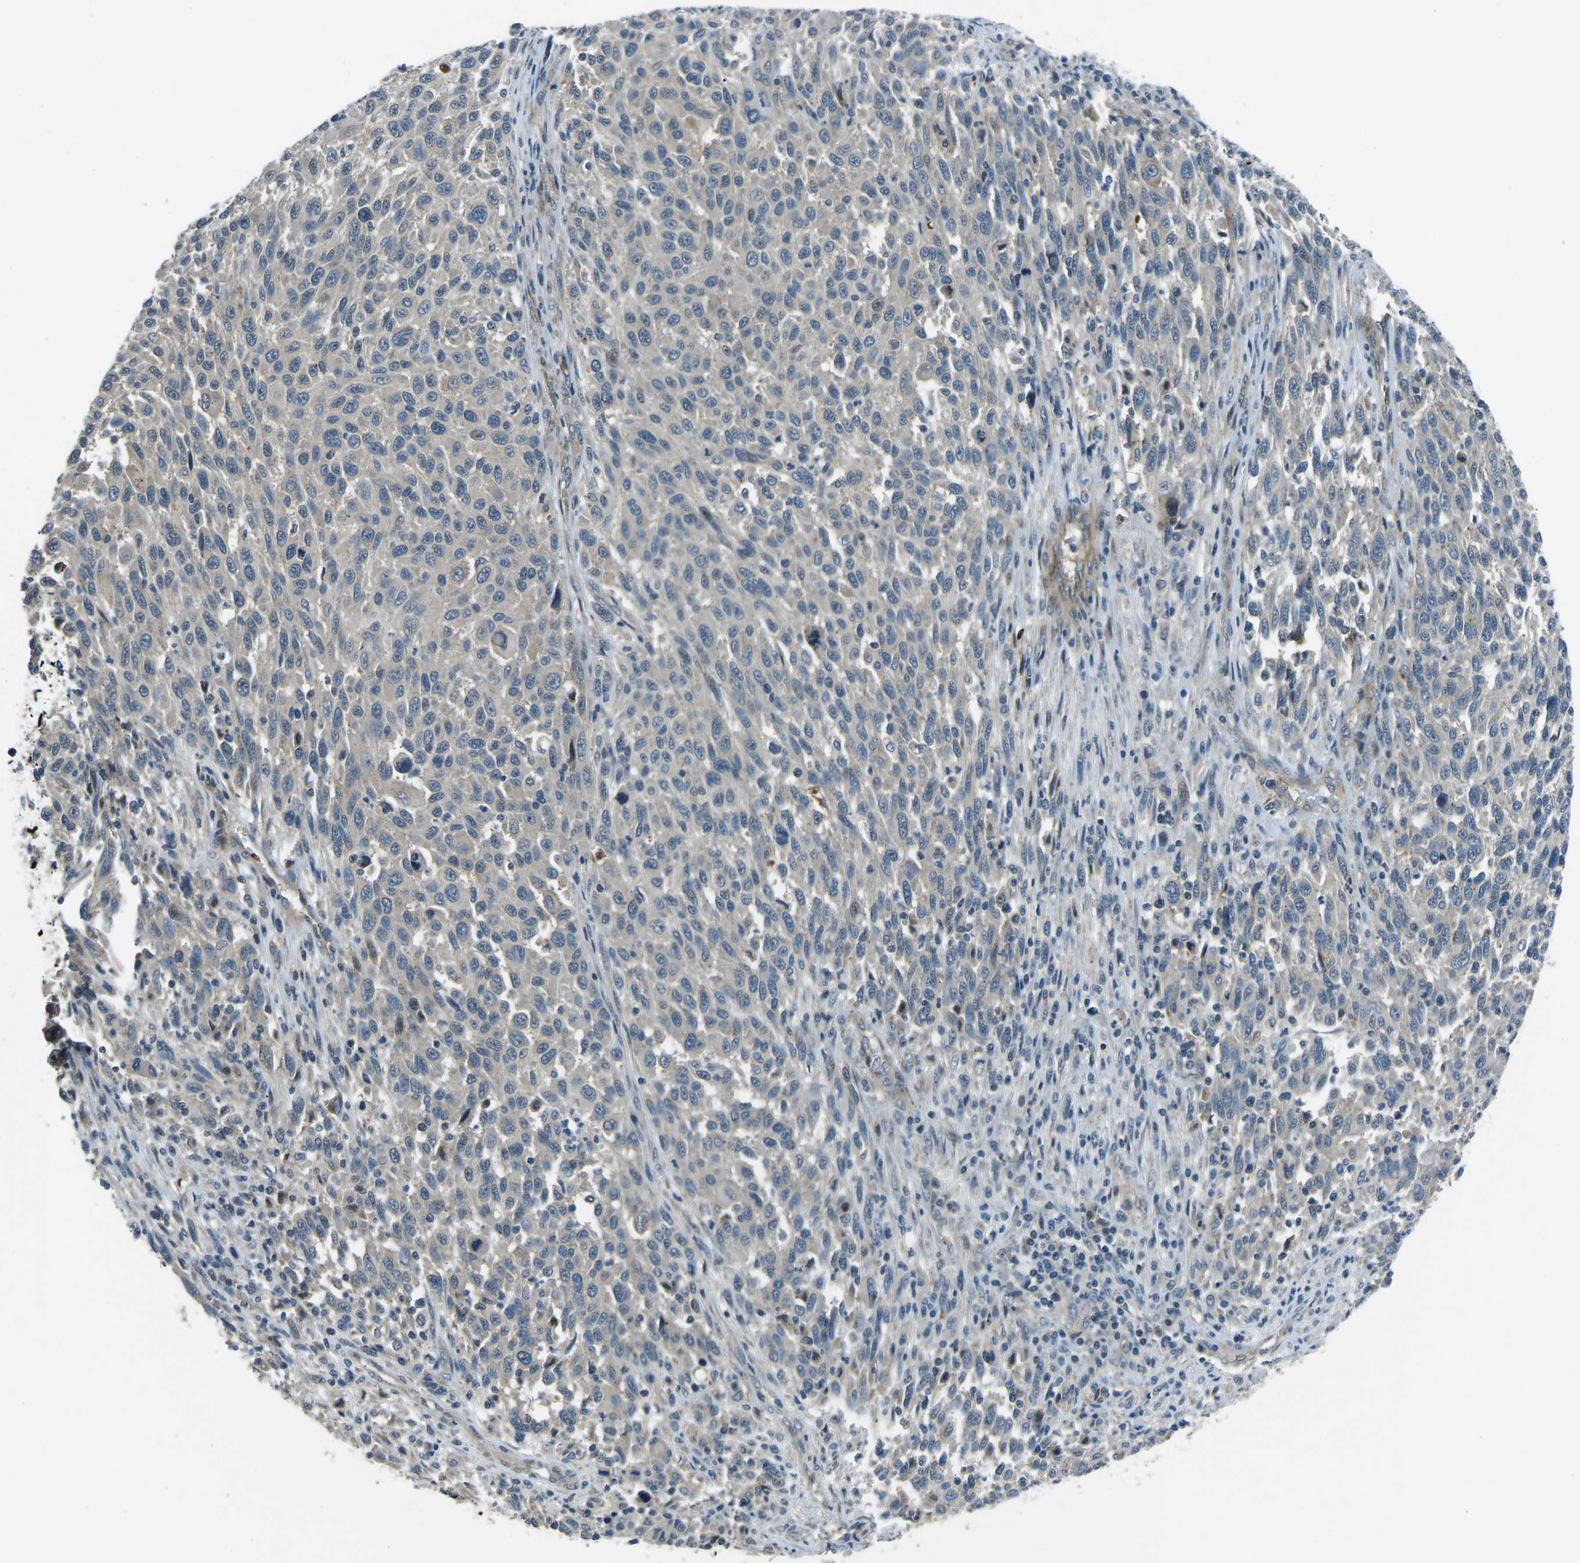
{"staining": {"intensity": "negative", "quantity": "none", "location": "none"}, "tissue": "melanoma", "cell_type": "Tumor cells", "image_type": "cancer", "snomed": [{"axis": "morphology", "description": "Malignant melanoma, Metastatic site"}, {"axis": "topography", "description": "Lymph node"}], "caption": "This is an immunohistochemistry photomicrograph of human melanoma. There is no expression in tumor cells.", "gene": "AFAP1", "patient": {"sex": "male", "age": 61}}